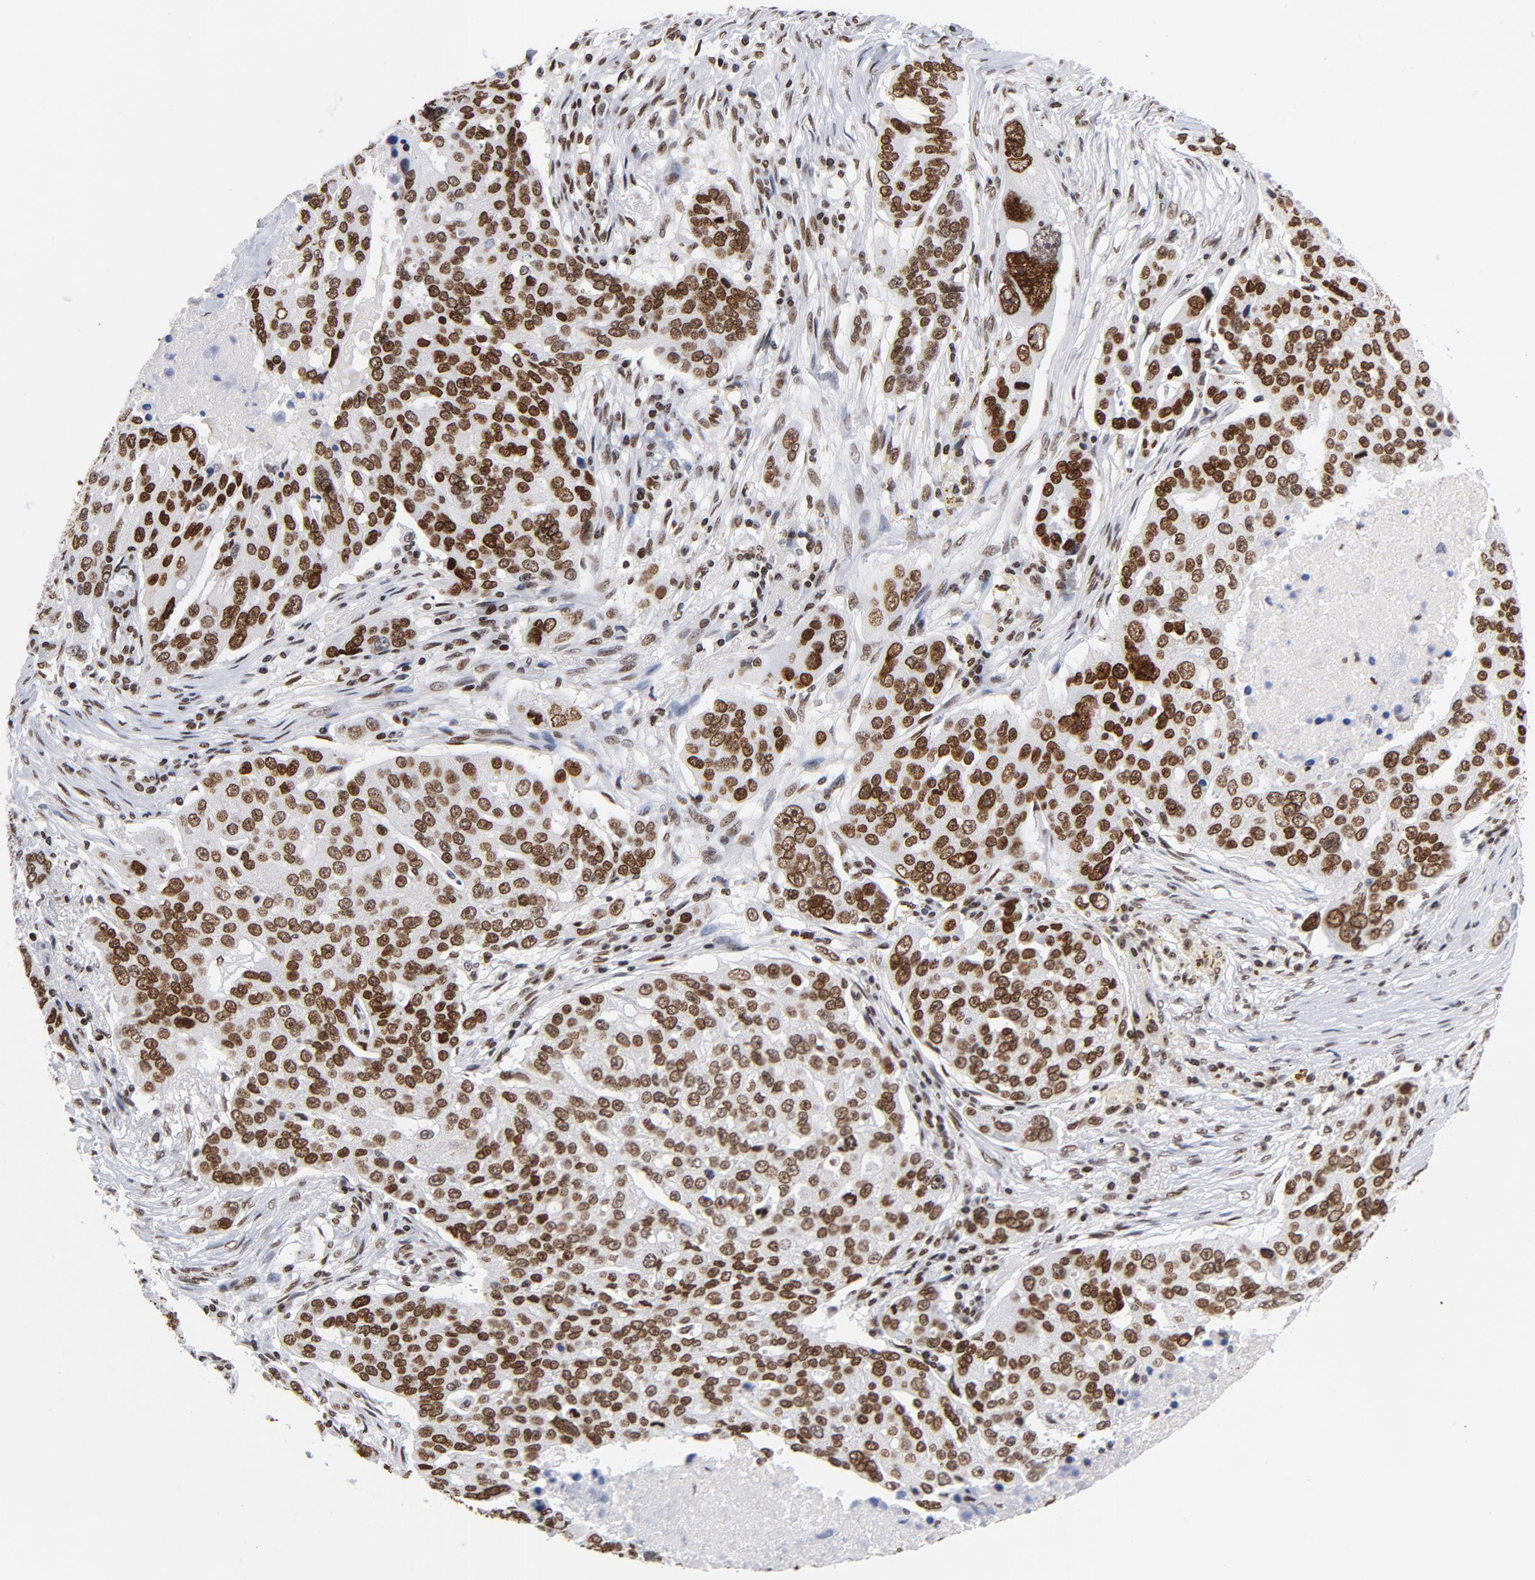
{"staining": {"intensity": "moderate", "quantity": ">75%", "location": "nuclear"}, "tissue": "ovarian cancer", "cell_type": "Tumor cells", "image_type": "cancer", "snomed": [{"axis": "morphology", "description": "Carcinoma, endometroid"}, {"axis": "topography", "description": "Ovary"}], "caption": "This micrograph displays ovarian cancer stained with immunohistochemistry (IHC) to label a protein in brown. The nuclear of tumor cells show moderate positivity for the protein. Nuclei are counter-stained blue.", "gene": "TOP2B", "patient": {"sex": "female", "age": 75}}